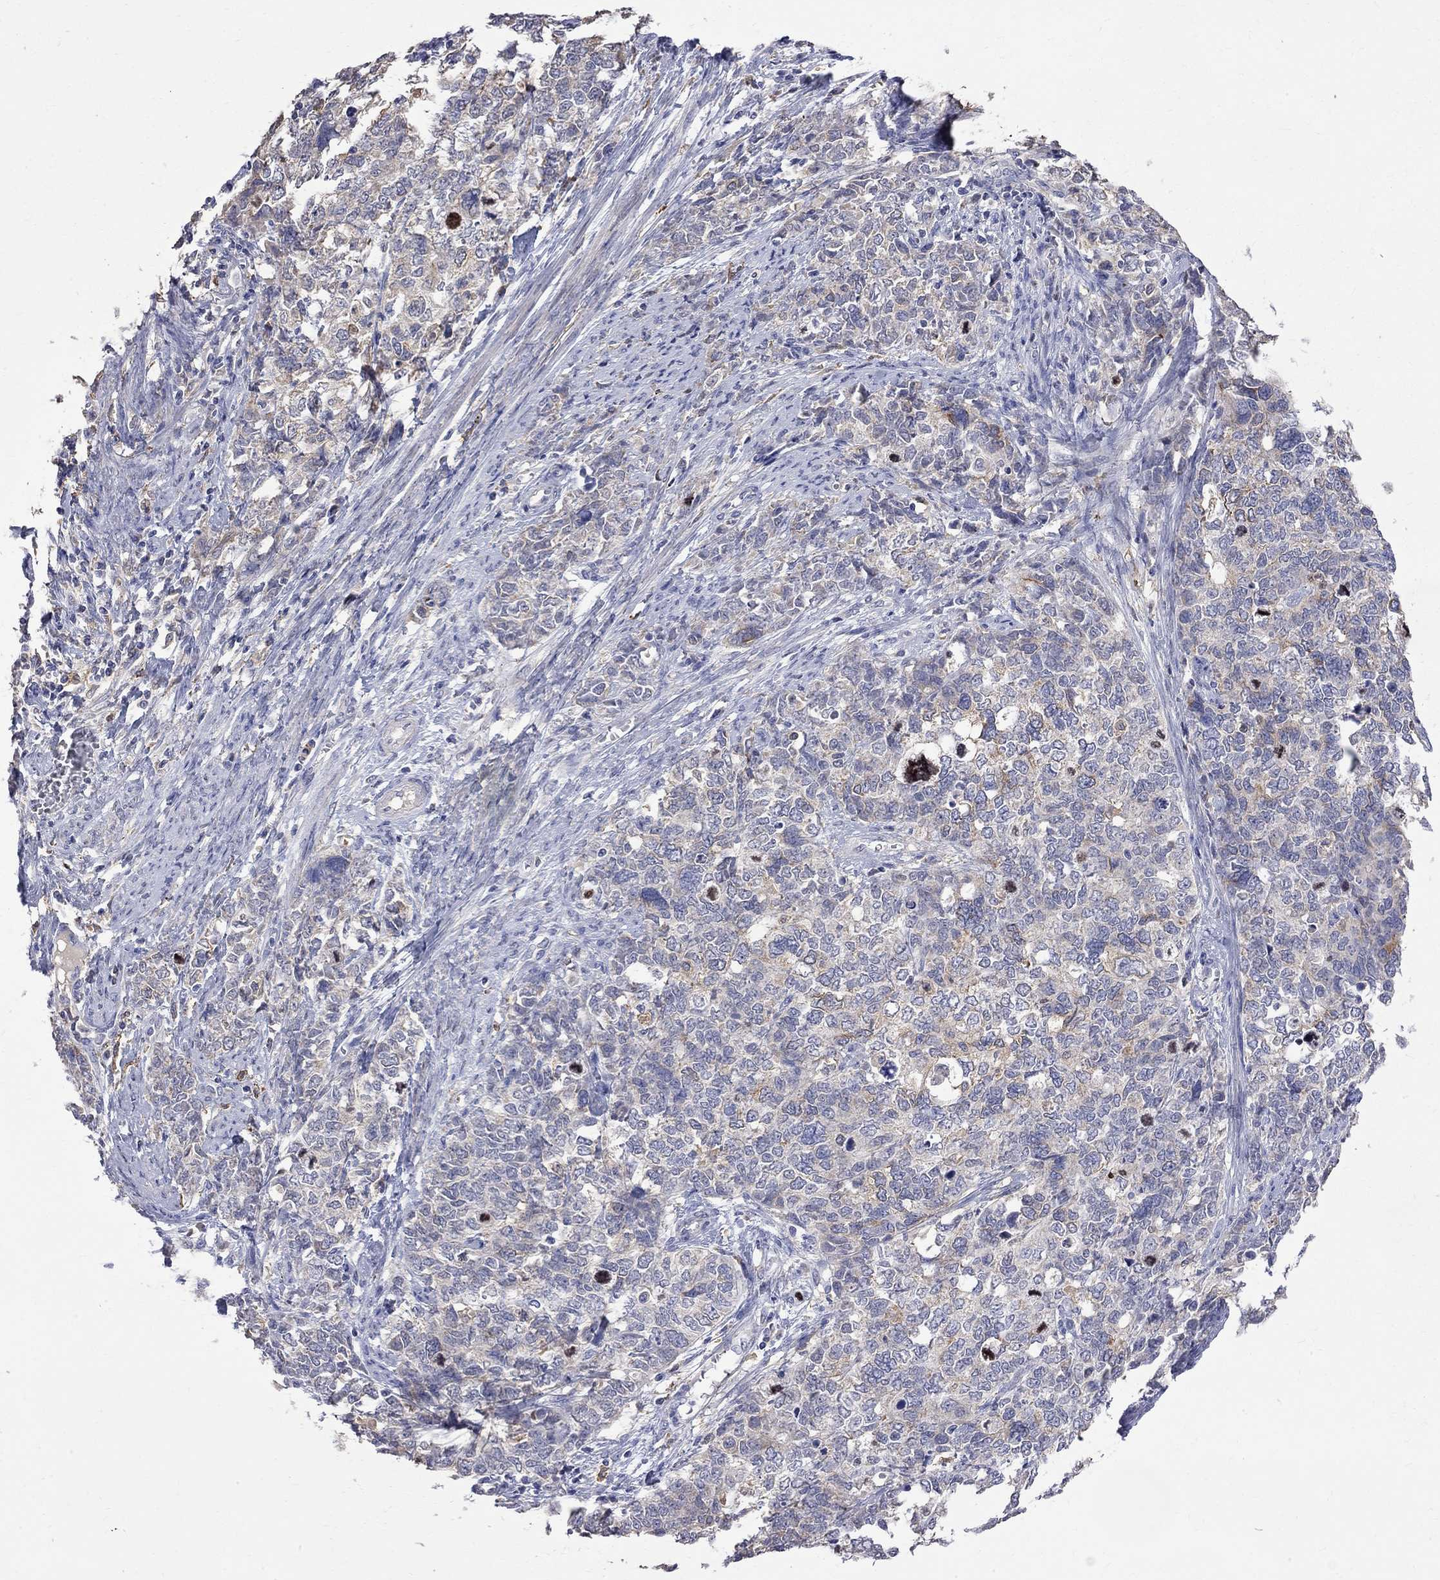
{"staining": {"intensity": "weak", "quantity": "<25%", "location": "cytoplasmic/membranous"}, "tissue": "cervical cancer", "cell_type": "Tumor cells", "image_type": "cancer", "snomed": [{"axis": "morphology", "description": "Squamous cell carcinoma, NOS"}, {"axis": "topography", "description": "Cervix"}], "caption": "Cervical cancer was stained to show a protein in brown. There is no significant expression in tumor cells.", "gene": "CKAP2", "patient": {"sex": "female", "age": 63}}